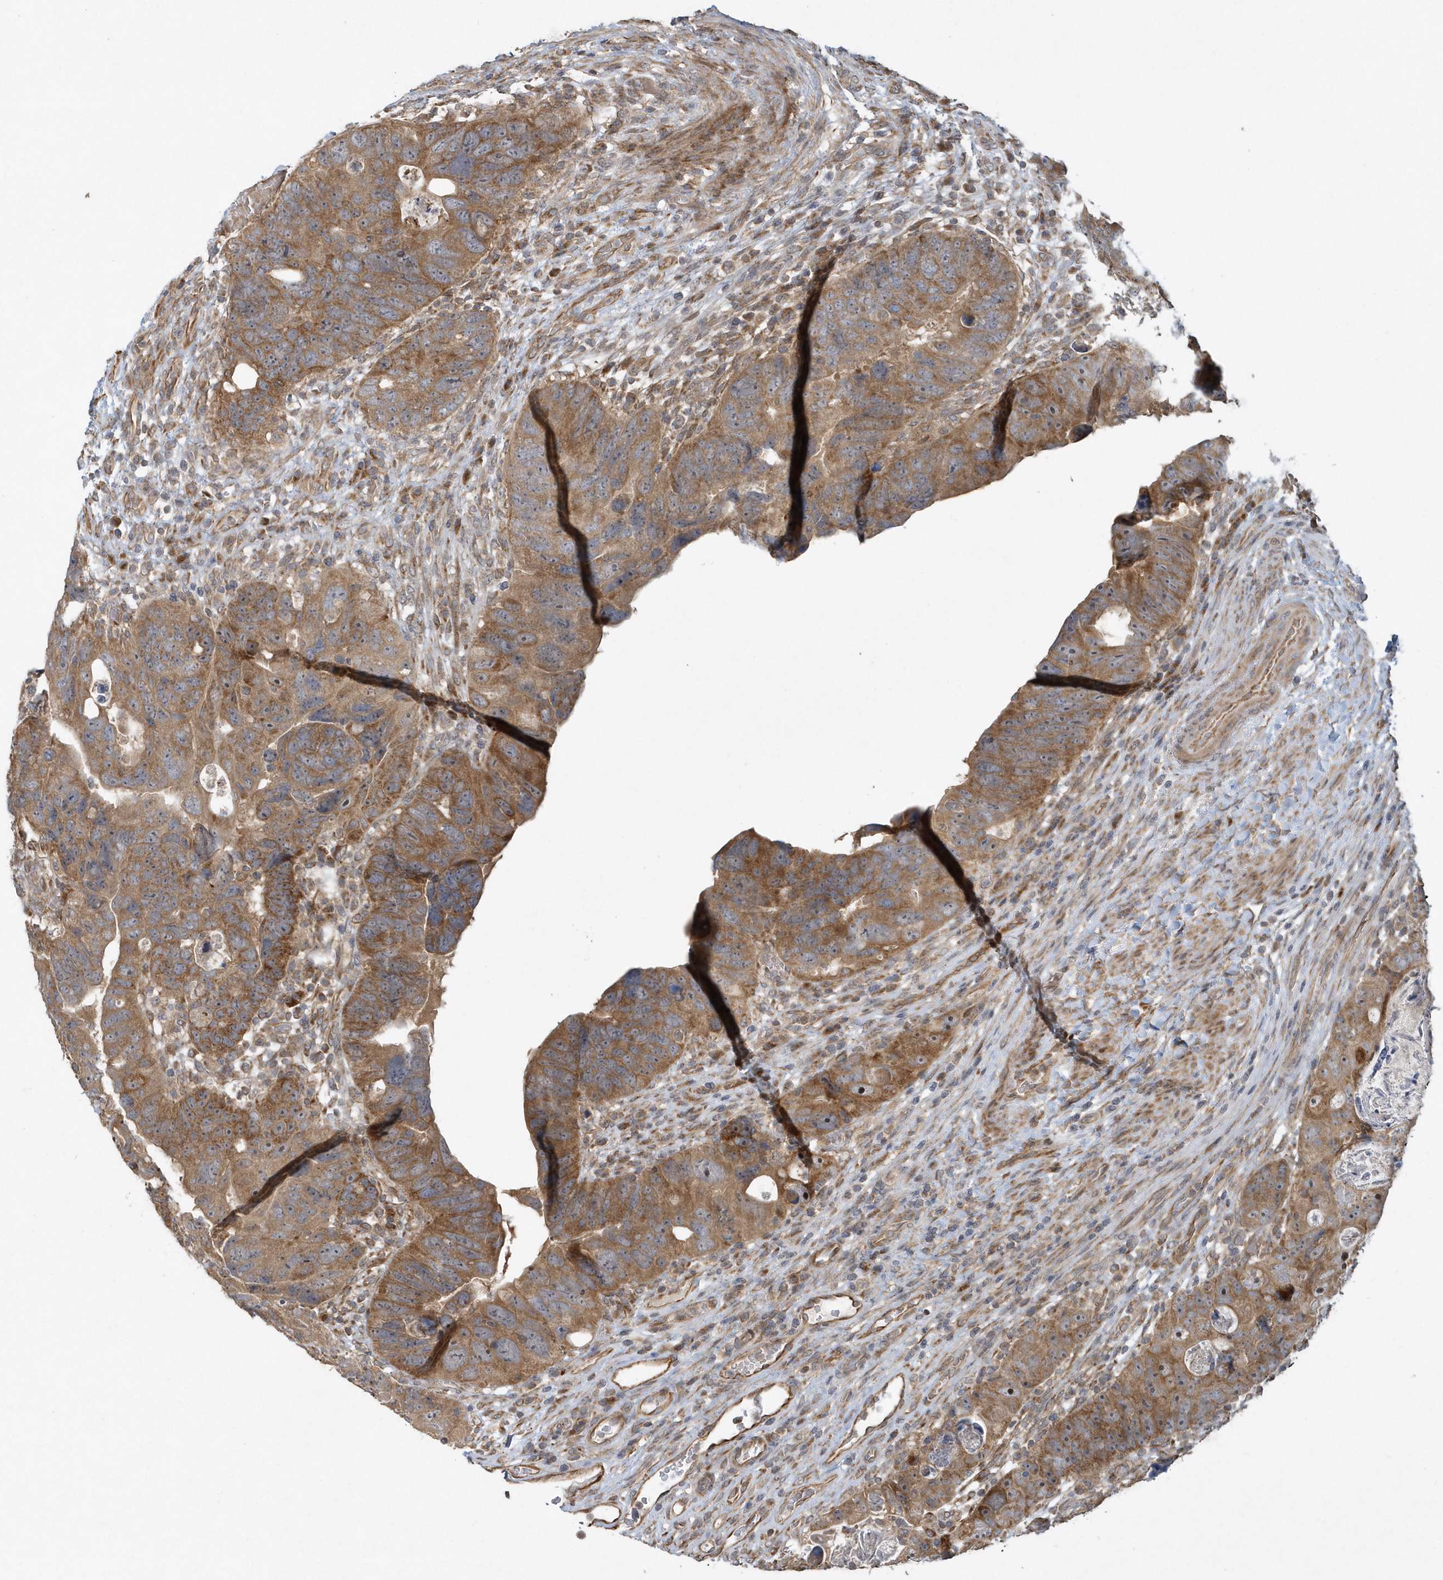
{"staining": {"intensity": "moderate", "quantity": ">75%", "location": "cytoplasmic/membranous"}, "tissue": "colorectal cancer", "cell_type": "Tumor cells", "image_type": "cancer", "snomed": [{"axis": "morphology", "description": "Adenocarcinoma, NOS"}, {"axis": "topography", "description": "Rectum"}], "caption": "DAB immunohistochemical staining of colorectal cancer reveals moderate cytoplasmic/membranous protein positivity in approximately >75% of tumor cells.", "gene": "THG1L", "patient": {"sex": "male", "age": 59}}